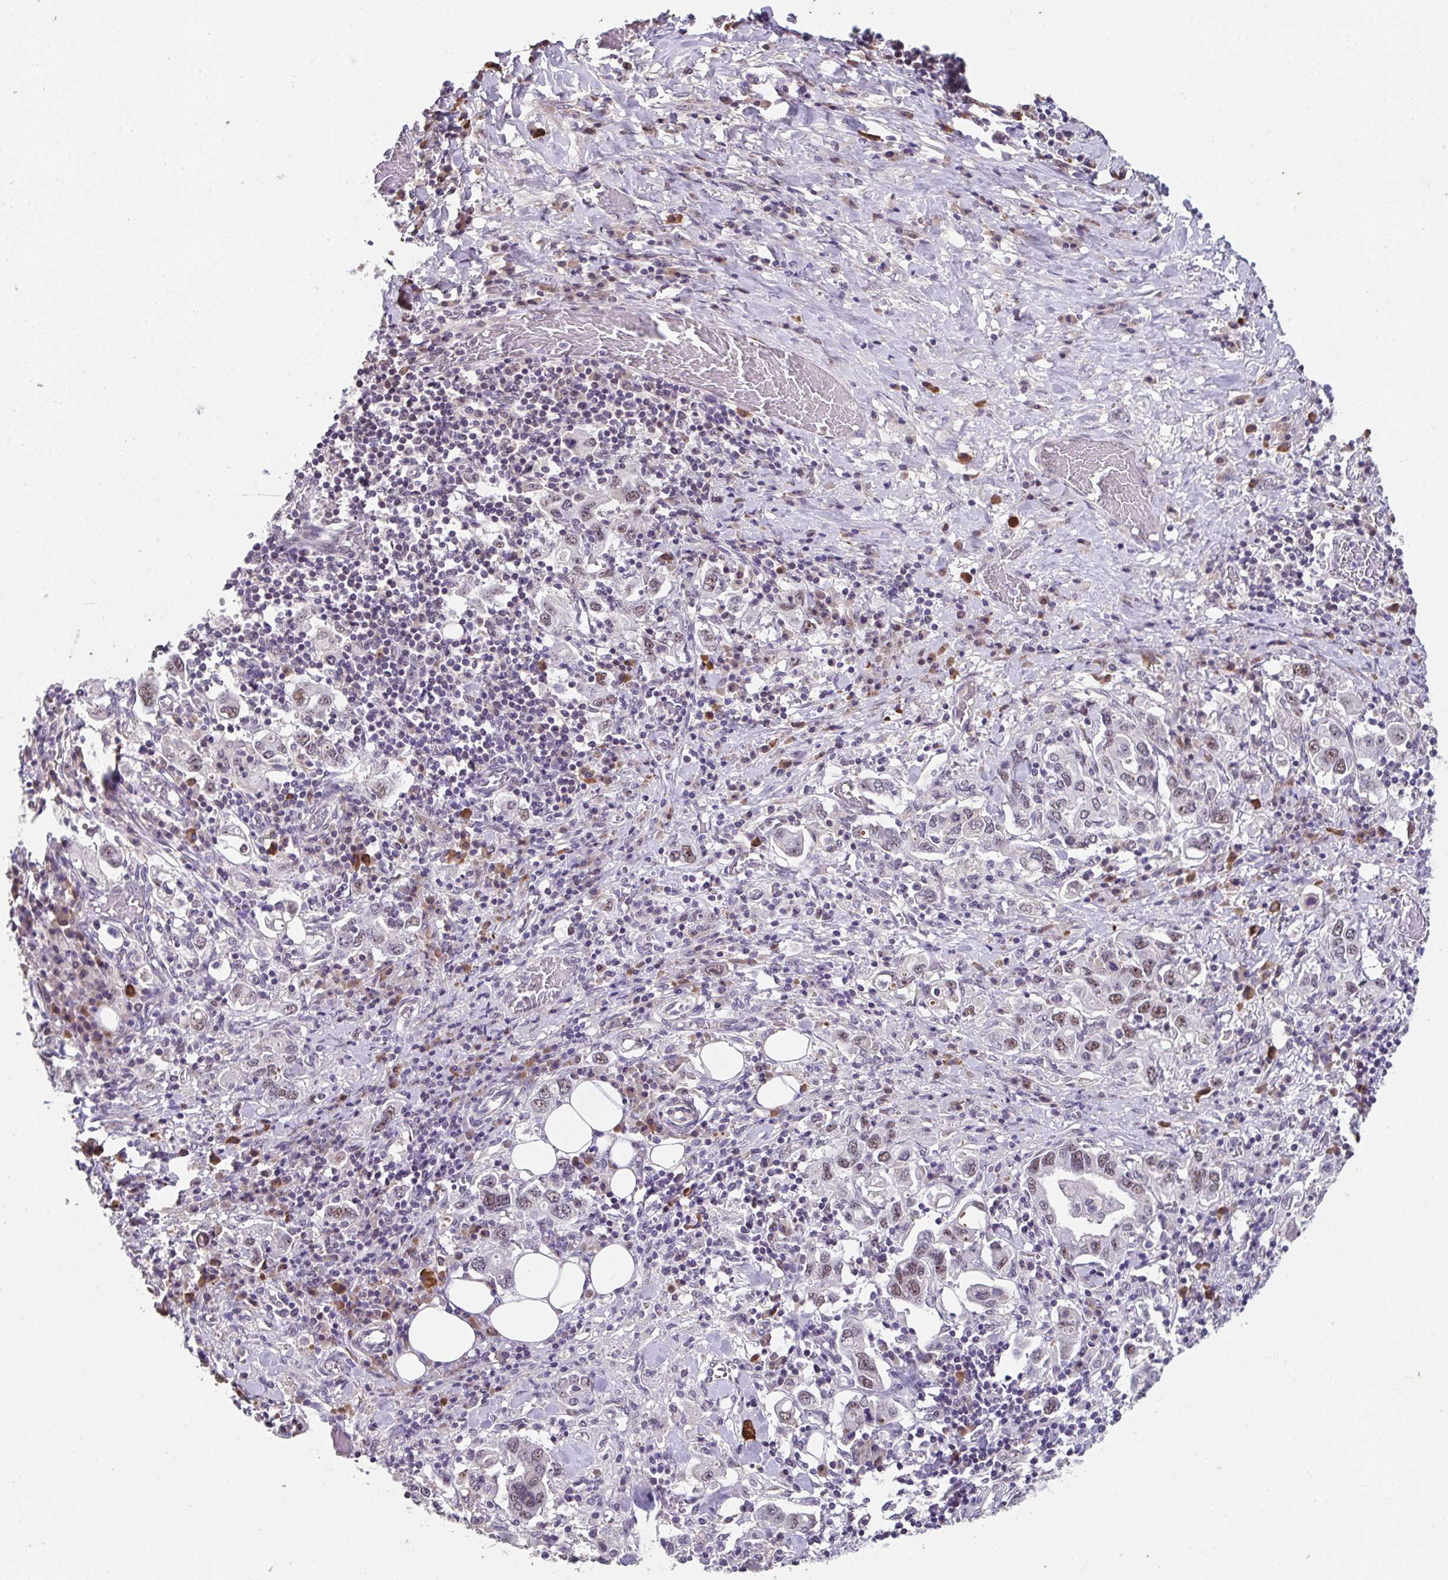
{"staining": {"intensity": "moderate", "quantity": ">75%", "location": "nuclear"}, "tissue": "stomach cancer", "cell_type": "Tumor cells", "image_type": "cancer", "snomed": [{"axis": "morphology", "description": "Adenocarcinoma, NOS"}, {"axis": "topography", "description": "Stomach, upper"}, {"axis": "topography", "description": "Stomach"}], "caption": "Tumor cells display medium levels of moderate nuclear staining in approximately >75% of cells in human stomach adenocarcinoma.", "gene": "RBBP6", "patient": {"sex": "male", "age": 62}}